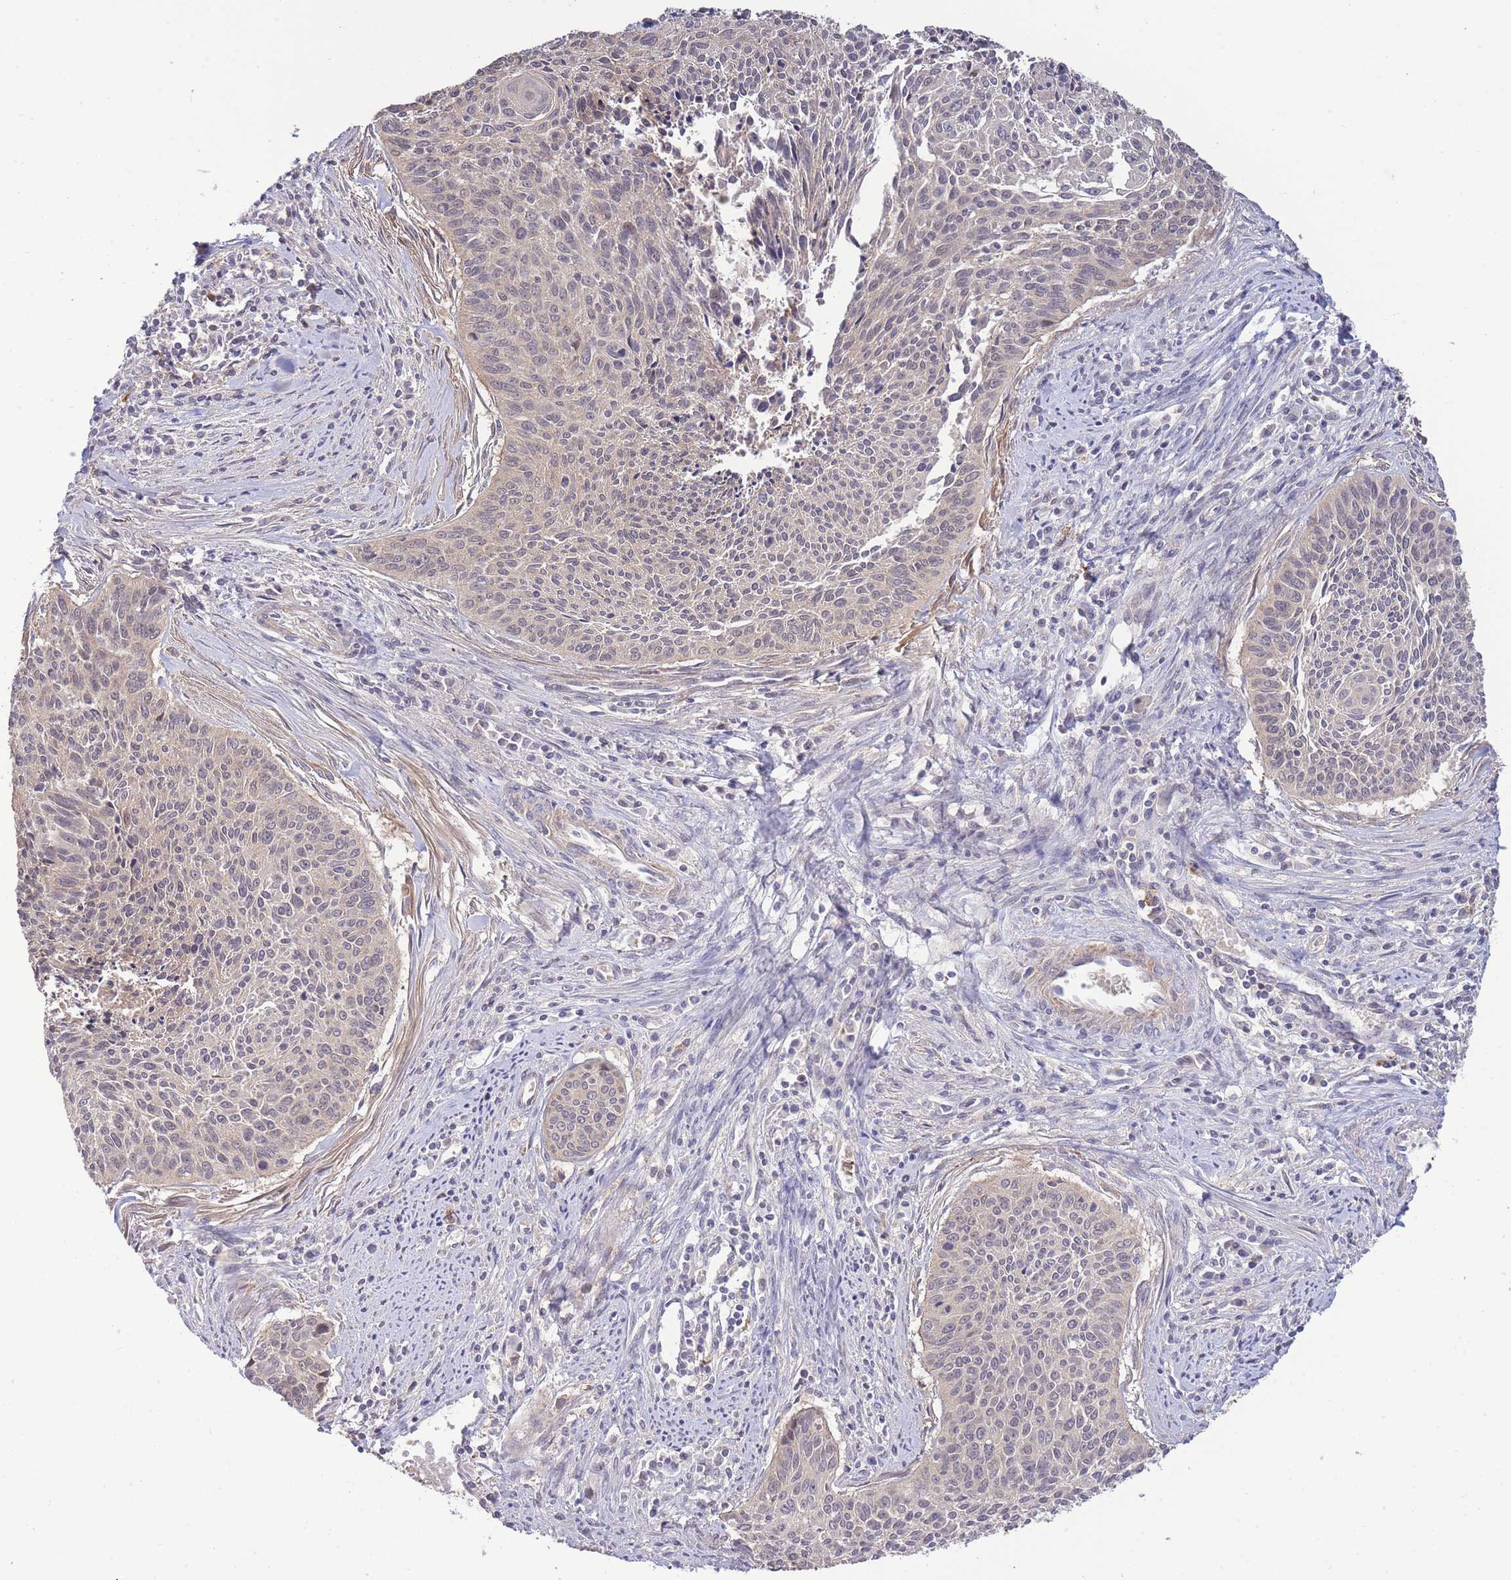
{"staining": {"intensity": "weak", "quantity": "25%-75%", "location": "cytoplasmic/membranous"}, "tissue": "cervical cancer", "cell_type": "Tumor cells", "image_type": "cancer", "snomed": [{"axis": "morphology", "description": "Squamous cell carcinoma, NOS"}, {"axis": "topography", "description": "Cervix"}], "caption": "This photomicrograph reveals IHC staining of cervical cancer (squamous cell carcinoma), with low weak cytoplasmic/membranous expression in approximately 25%-75% of tumor cells.", "gene": "ZNF304", "patient": {"sex": "female", "age": 55}}